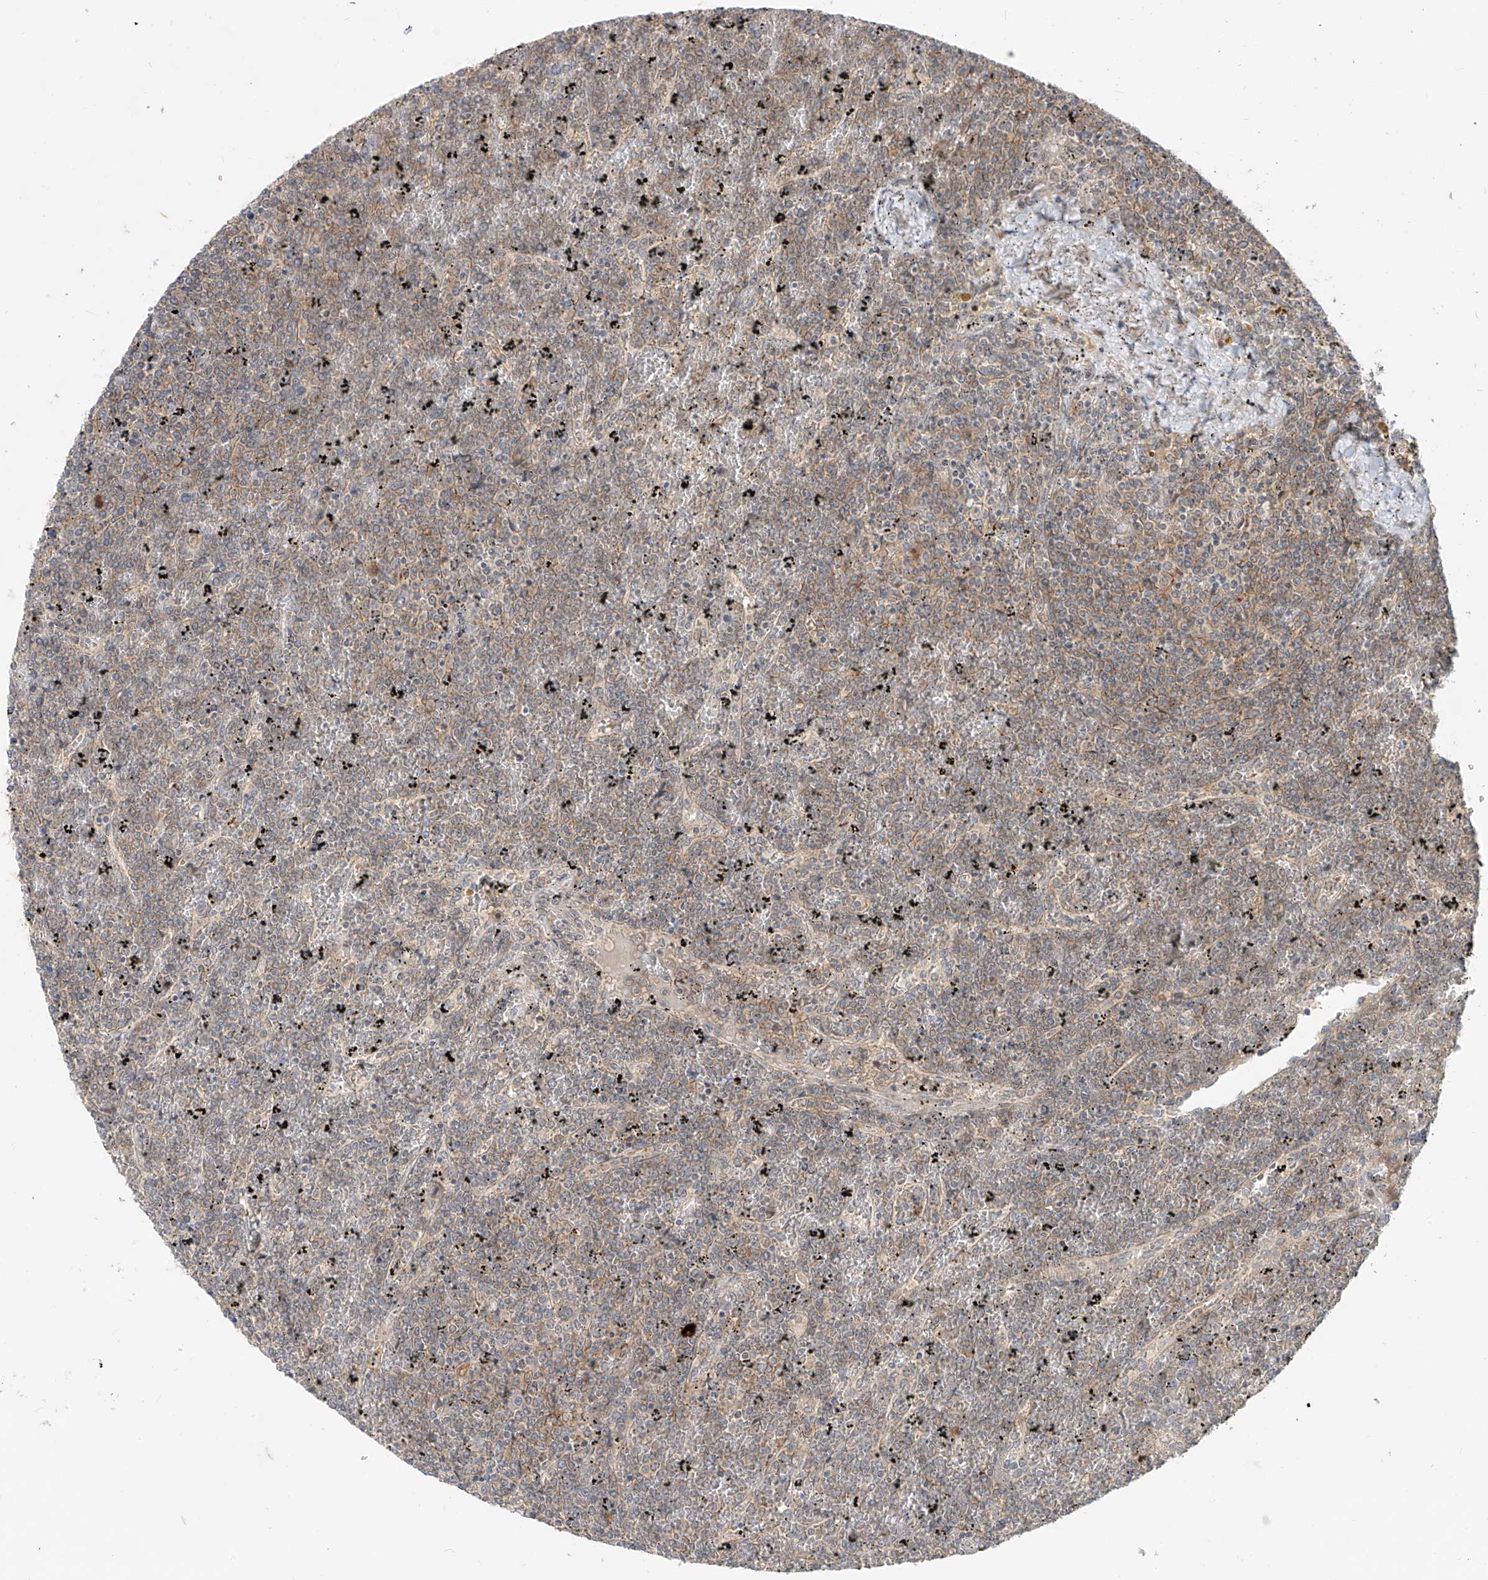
{"staining": {"intensity": "weak", "quantity": "<25%", "location": "cytoplasmic/membranous"}, "tissue": "lymphoma", "cell_type": "Tumor cells", "image_type": "cancer", "snomed": [{"axis": "morphology", "description": "Malignant lymphoma, non-Hodgkin's type, Low grade"}, {"axis": "topography", "description": "Spleen"}], "caption": "Immunohistochemical staining of human malignant lymphoma, non-Hodgkin's type (low-grade) exhibits no significant positivity in tumor cells.", "gene": "MTUS2", "patient": {"sex": "female", "age": 19}}